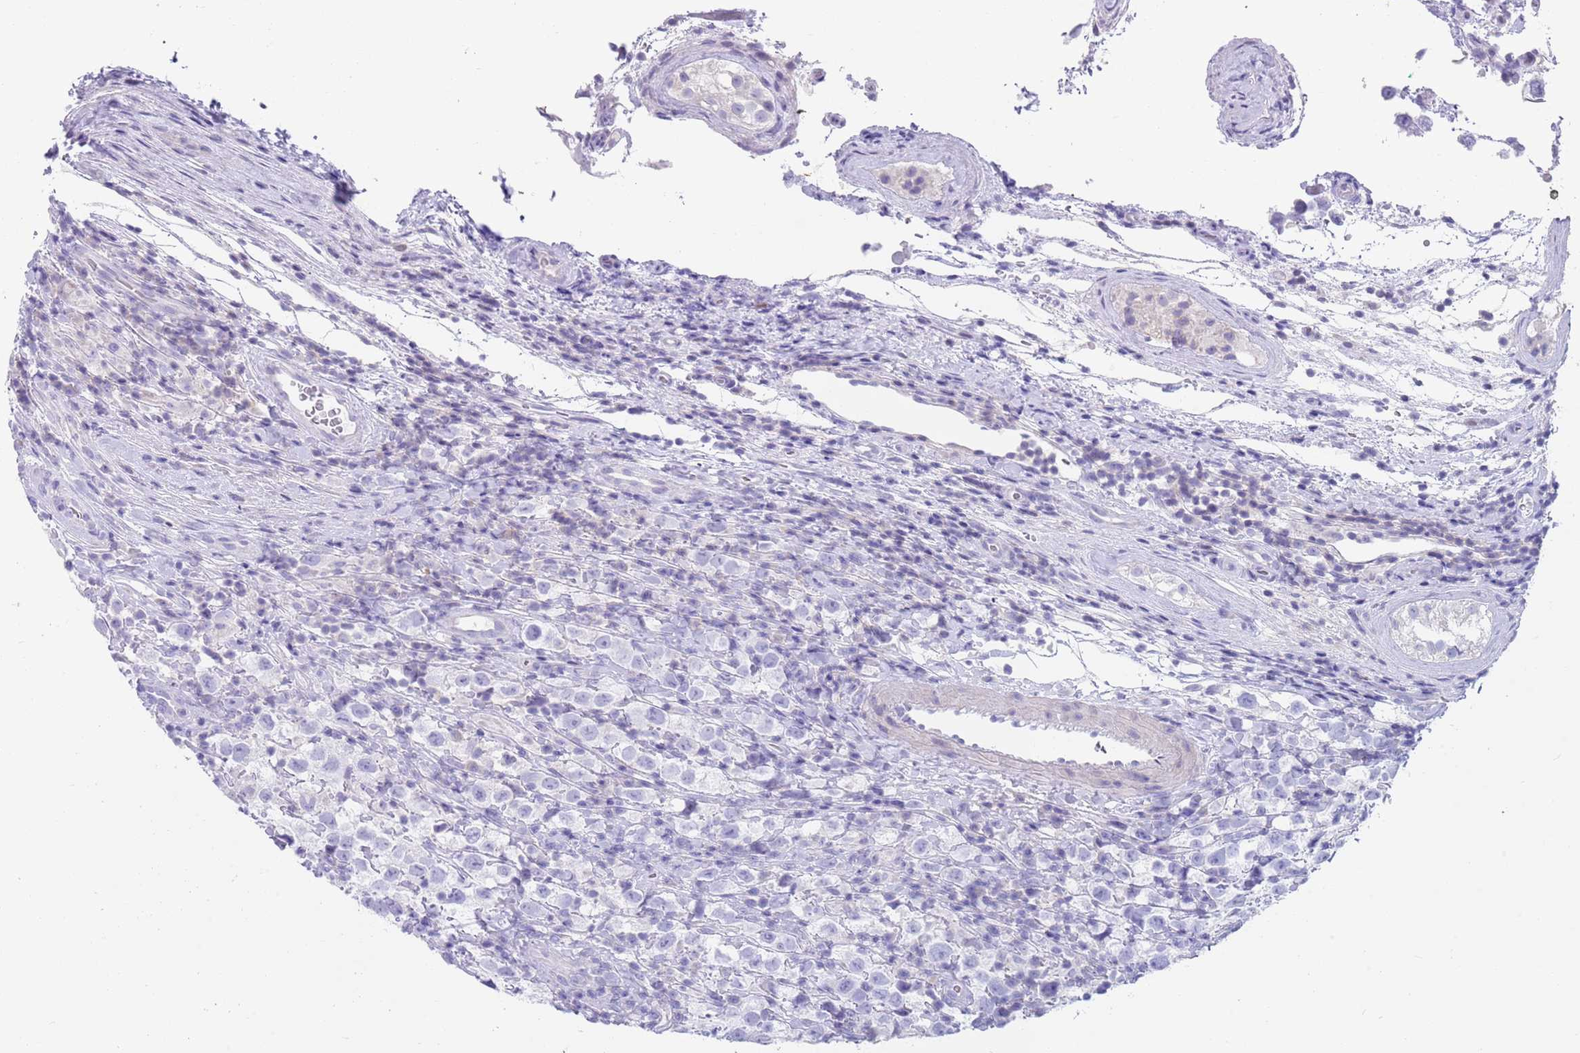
{"staining": {"intensity": "negative", "quantity": "none", "location": "none"}, "tissue": "testis cancer", "cell_type": "Tumor cells", "image_type": "cancer", "snomed": [{"axis": "morphology", "description": "Seminoma, NOS"}, {"axis": "morphology", "description": "Carcinoma, Embryonal, NOS"}, {"axis": "topography", "description": "Testis"}], "caption": "This is an immunohistochemistry image of human testis cancer (embryonal carcinoma). There is no expression in tumor cells.", "gene": "CPXM2", "patient": {"sex": "male", "age": 41}}